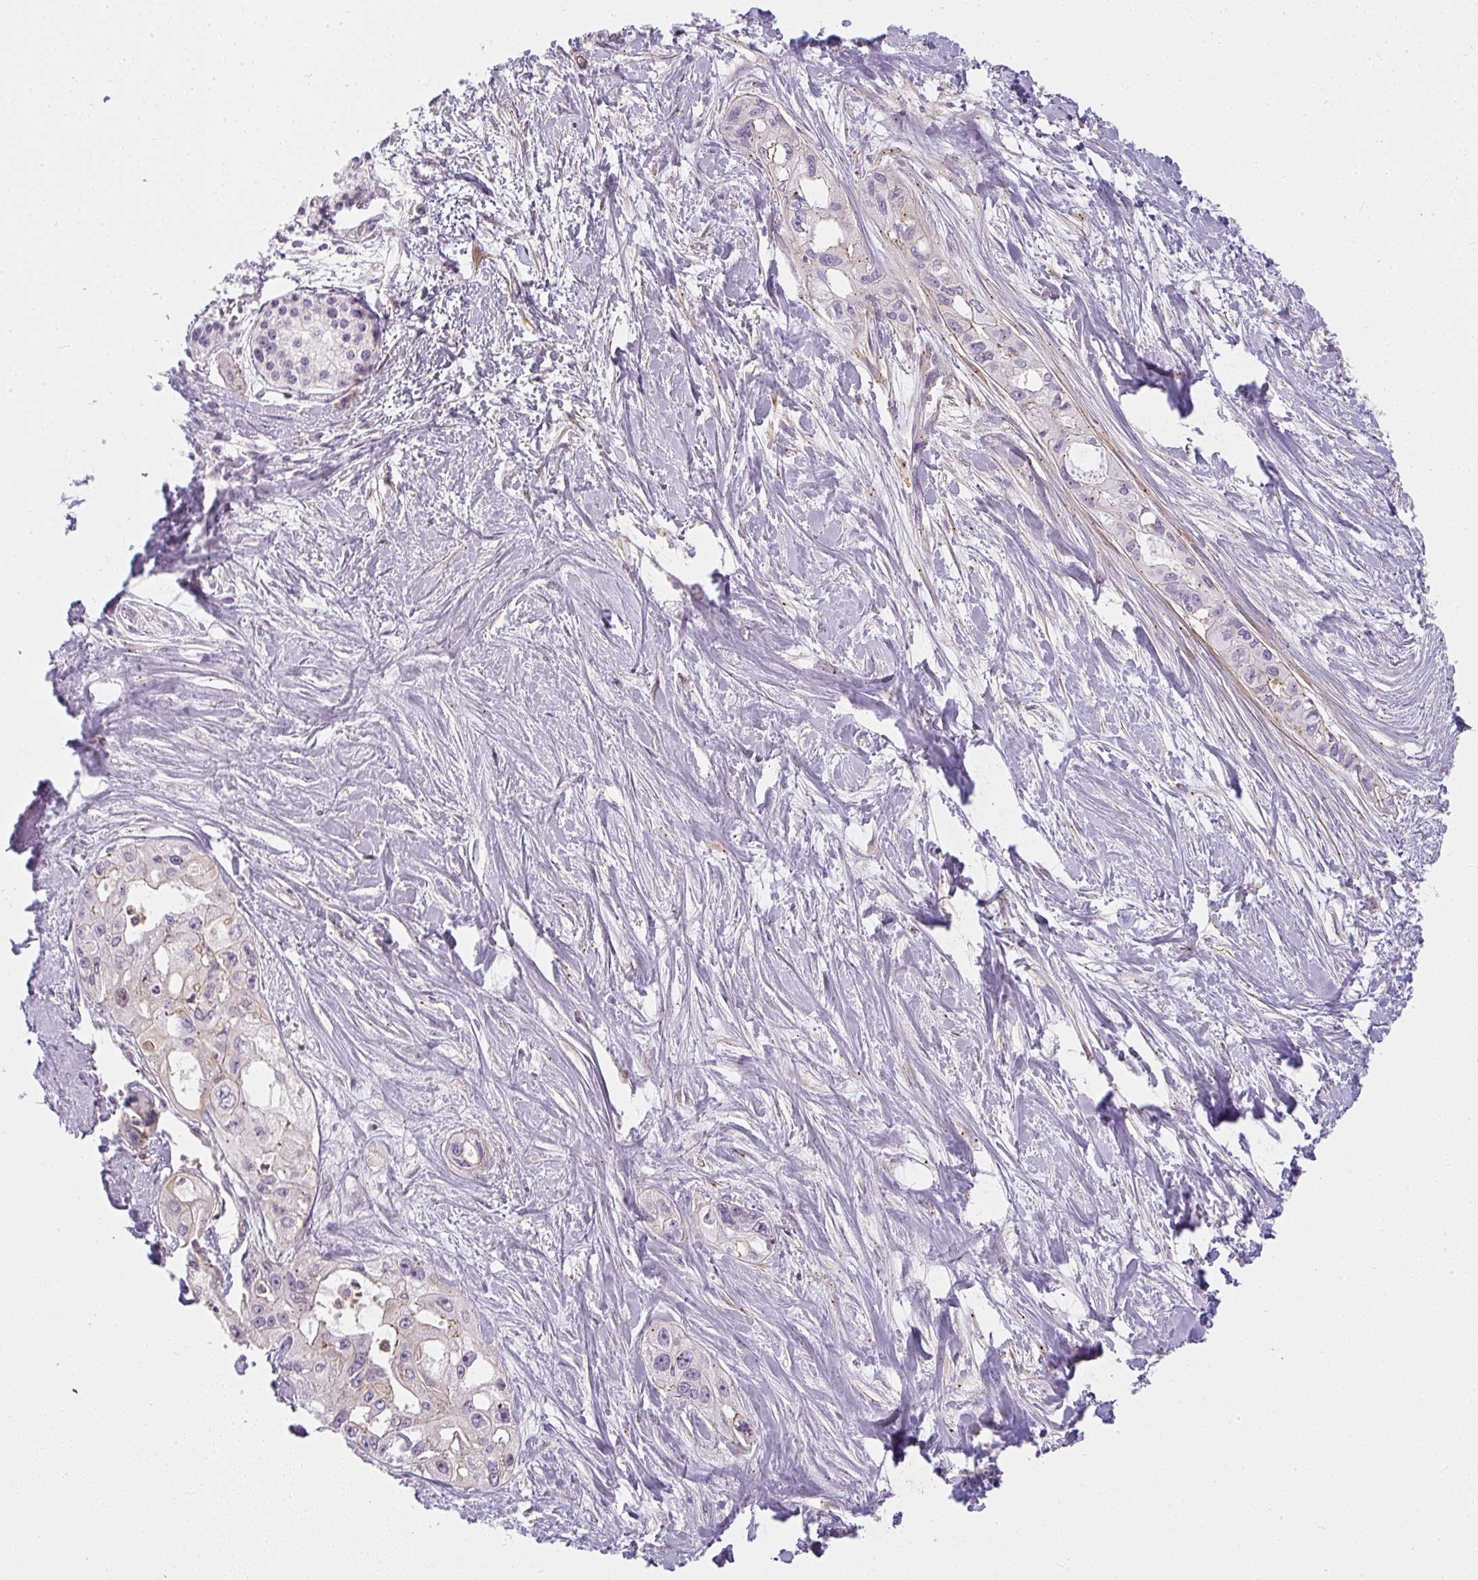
{"staining": {"intensity": "negative", "quantity": "none", "location": "none"}, "tissue": "pancreatic cancer", "cell_type": "Tumor cells", "image_type": "cancer", "snomed": [{"axis": "morphology", "description": "Adenocarcinoma, NOS"}, {"axis": "topography", "description": "Pancreas"}], "caption": "IHC image of pancreatic adenocarcinoma stained for a protein (brown), which exhibits no expression in tumor cells.", "gene": "SULF1", "patient": {"sex": "female", "age": 50}}